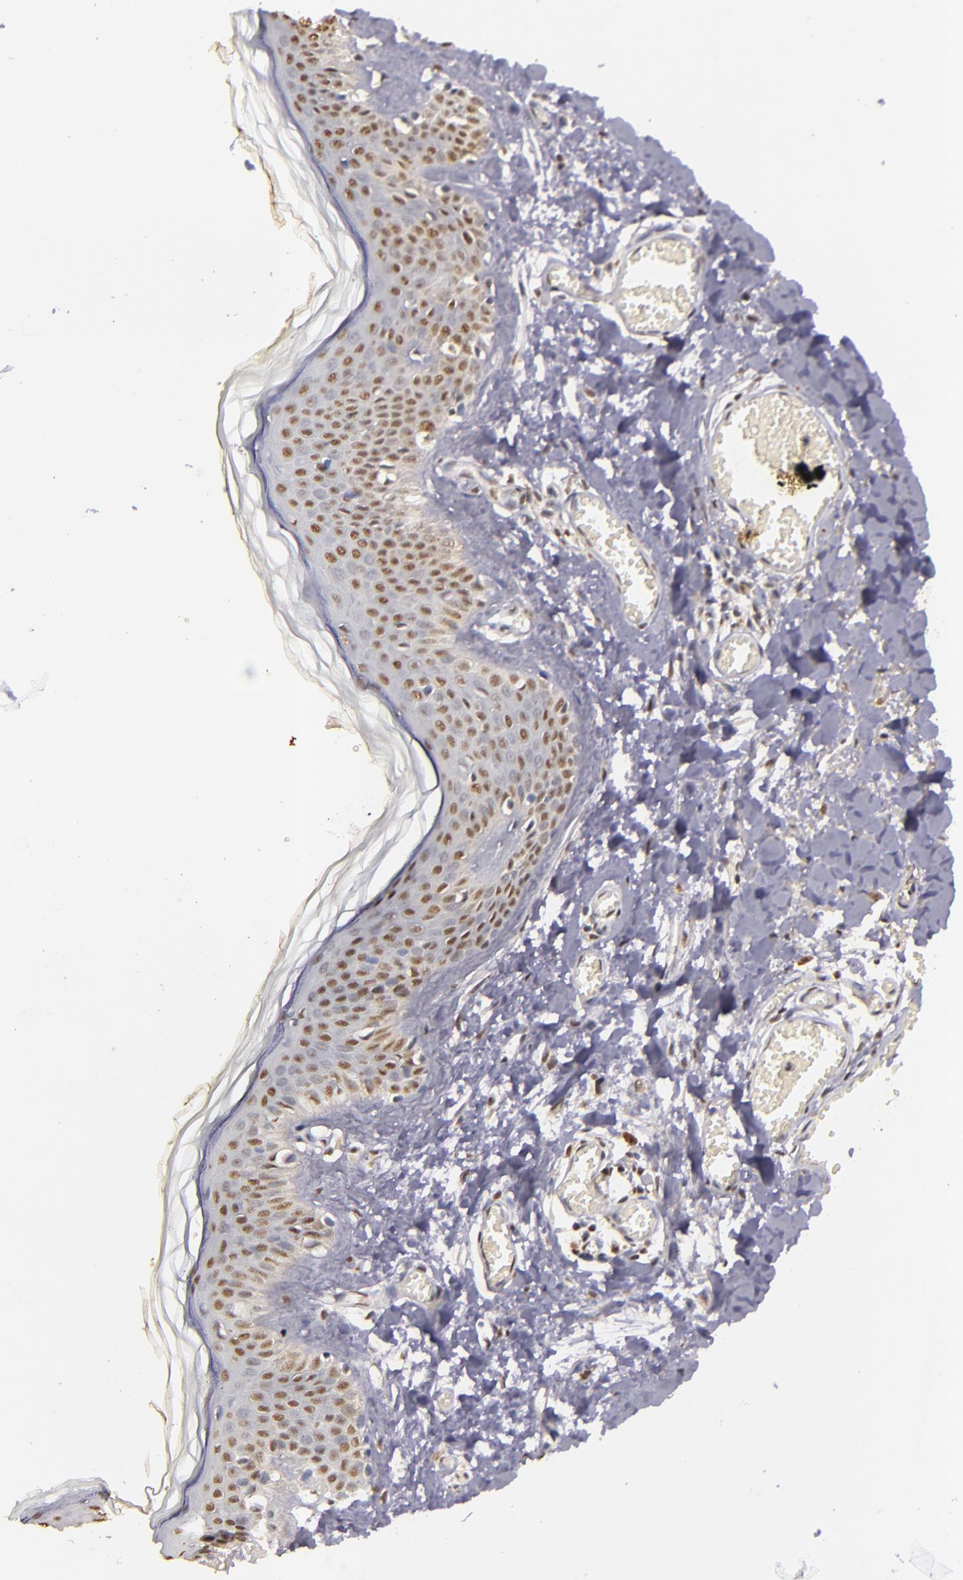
{"staining": {"intensity": "negative", "quantity": "none", "location": "none"}, "tissue": "skin", "cell_type": "Fibroblasts", "image_type": "normal", "snomed": [{"axis": "morphology", "description": "Normal tissue, NOS"}, {"axis": "morphology", "description": "Sarcoma, NOS"}, {"axis": "topography", "description": "Skin"}, {"axis": "topography", "description": "Soft tissue"}], "caption": "An immunohistochemistry micrograph of benign skin is shown. There is no staining in fibroblasts of skin. Brightfield microscopy of immunohistochemistry stained with DAB (brown) and hematoxylin (blue), captured at high magnification.", "gene": "CBX3", "patient": {"sex": "female", "age": 51}}